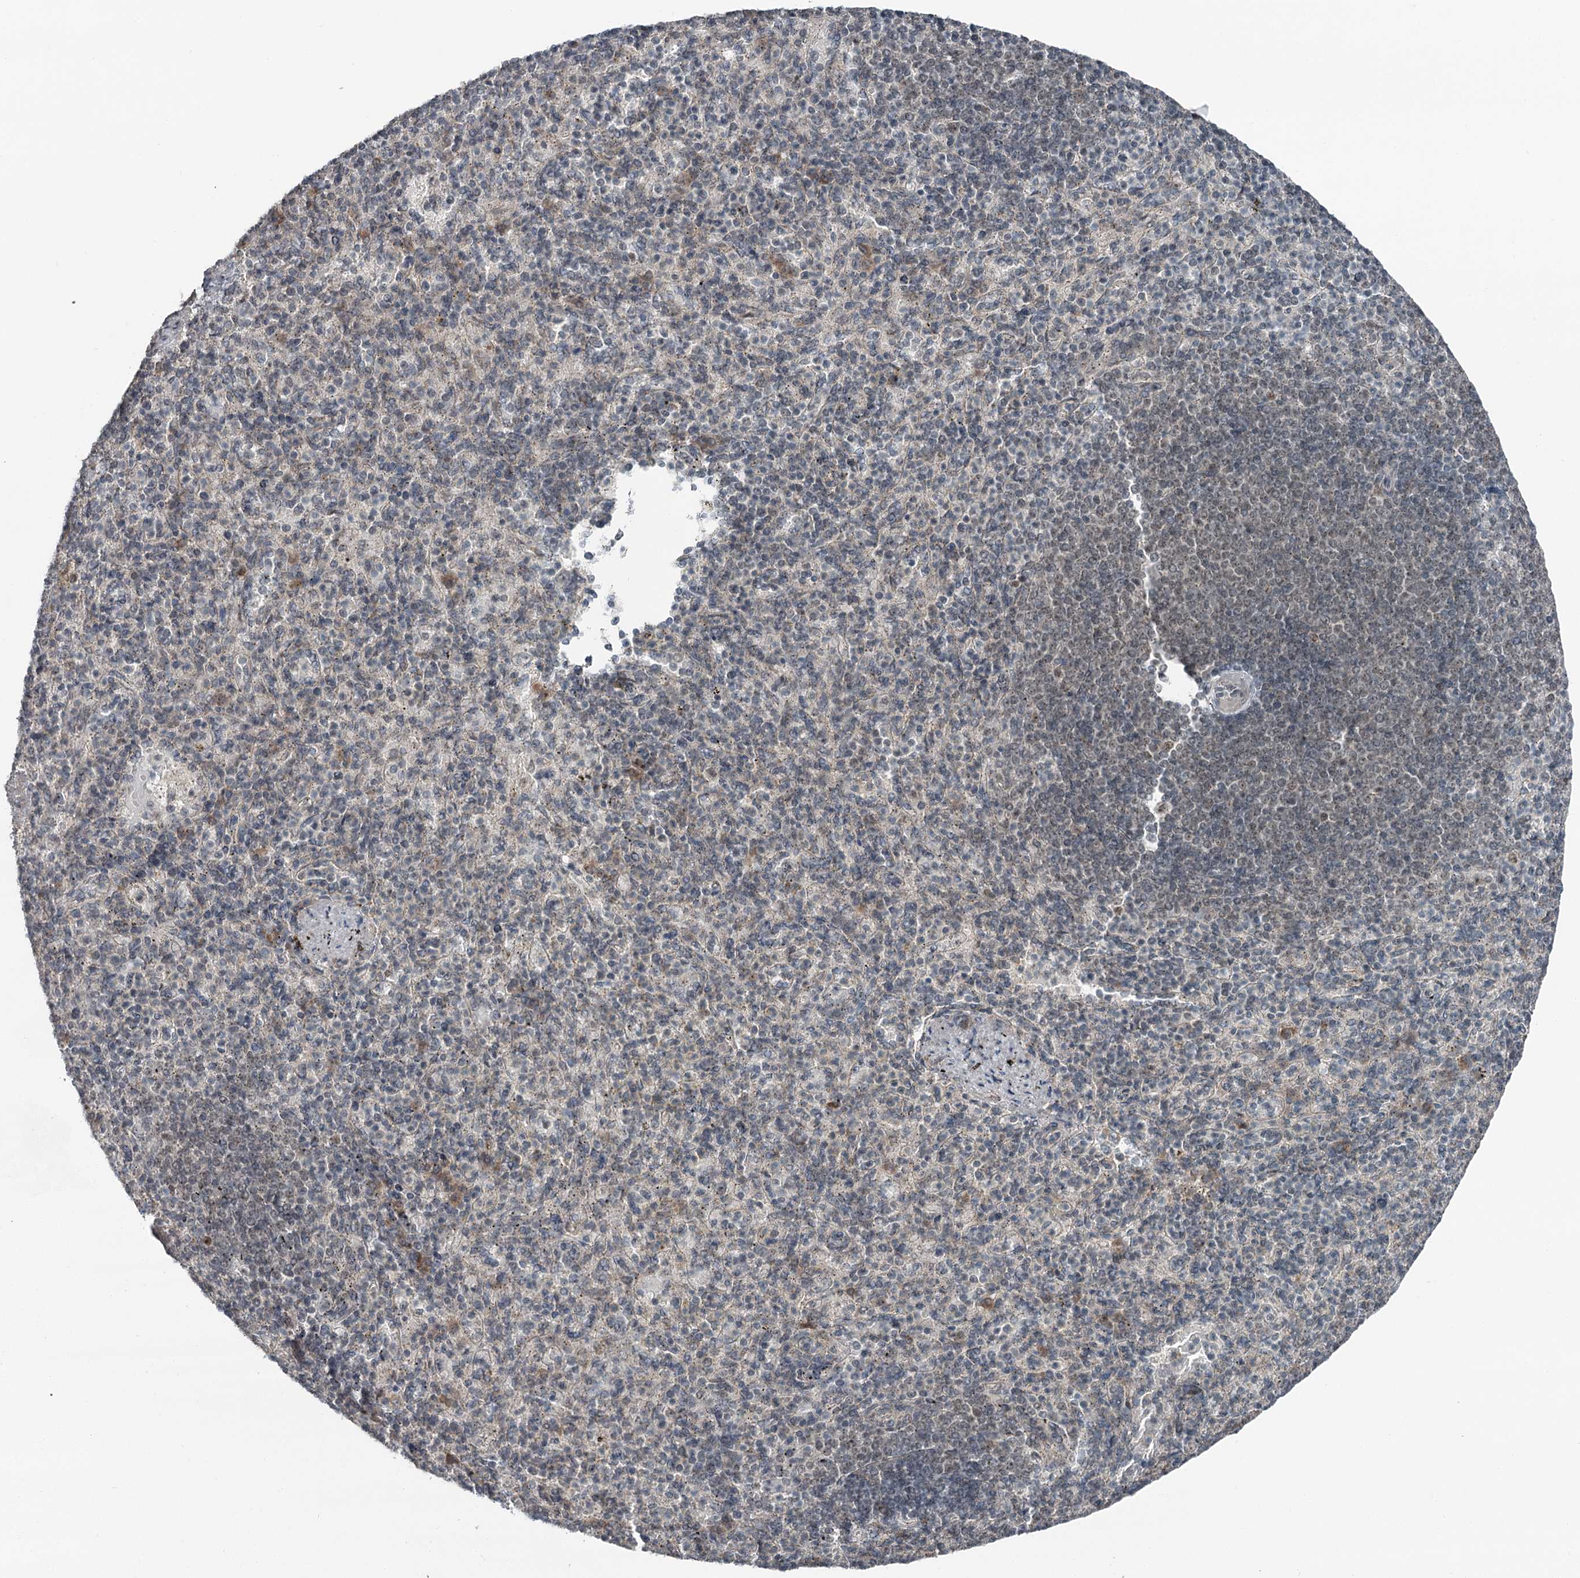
{"staining": {"intensity": "weak", "quantity": "<25%", "location": "nuclear"}, "tissue": "spleen", "cell_type": "Cells in red pulp", "image_type": "normal", "snomed": [{"axis": "morphology", "description": "Normal tissue, NOS"}, {"axis": "topography", "description": "Spleen"}], "caption": "Cells in red pulp show no significant expression in normal spleen. (DAB (3,3'-diaminobenzidine) immunohistochemistry (IHC) visualized using brightfield microscopy, high magnification).", "gene": "EXOSC1", "patient": {"sex": "female", "age": 74}}